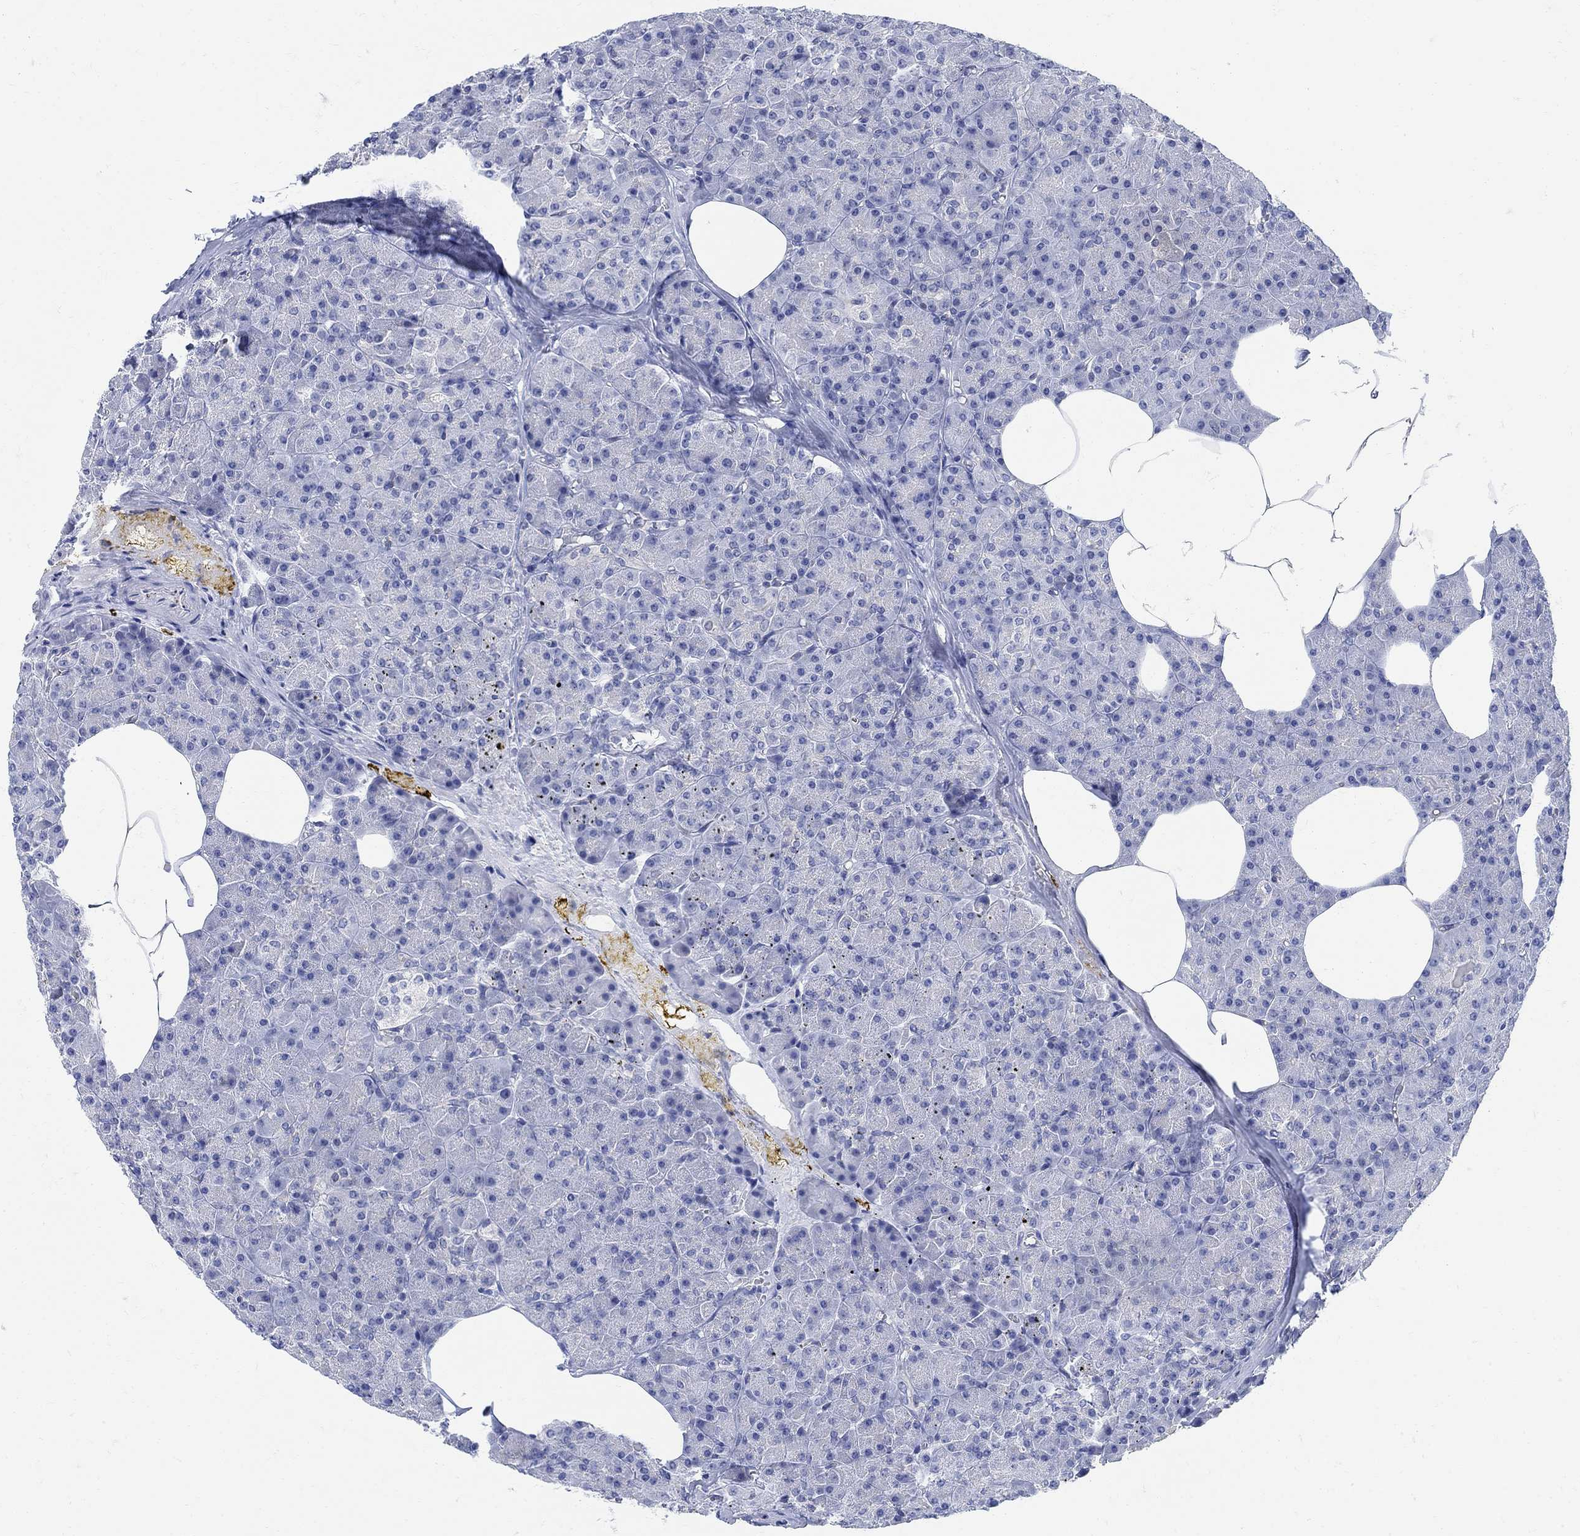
{"staining": {"intensity": "negative", "quantity": "none", "location": "none"}, "tissue": "pancreas", "cell_type": "Exocrine glandular cells", "image_type": "normal", "snomed": [{"axis": "morphology", "description": "Normal tissue, NOS"}, {"axis": "topography", "description": "Pancreas"}], "caption": "High power microscopy micrograph of an immunohistochemistry (IHC) micrograph of benign pancreas, revealing no significant expression in exocrine glandular cells.", "gene": "PHF21B", "patient": {"sex": "female", "age": 45}}